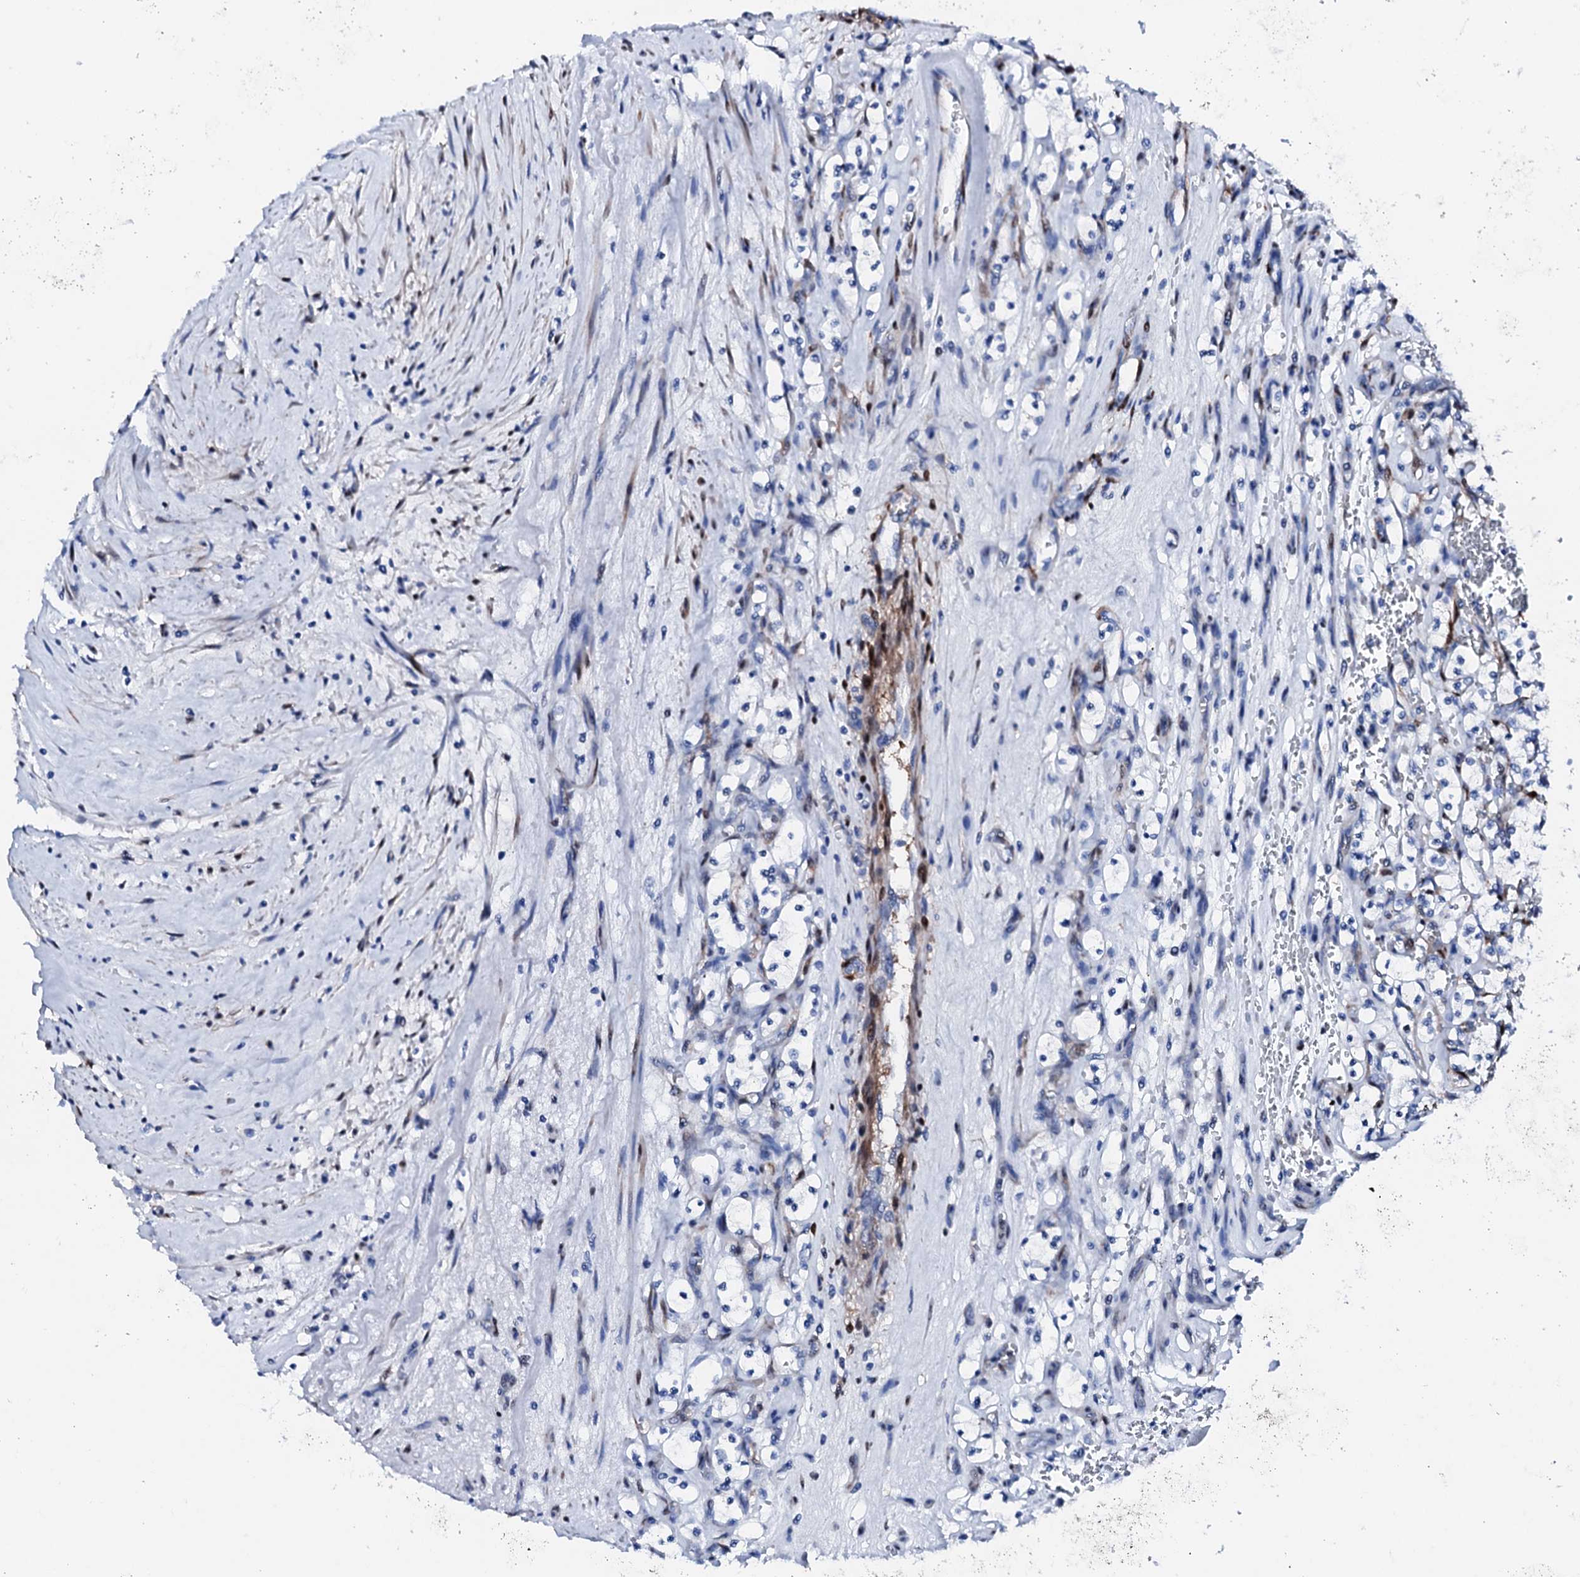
{"staining": {"intensity": "negative", "quantity": "none", "location": "none"}, "tissue": "renal cancer", "cell_type": "Tumor cells", "image_type": "cancer", "snomed": [{"axis": "morphology", "description": "Adenocarcinoma, NOS"}, {"axis": "topography", "description": "Kidney"}], "caption": "The photomicrograph reveals no significant expression in tumor cells of renal adenocarcinoma. (Brightfield microscopy of DAB IHC at high magnification).", "gene": "NRIP2", "patient": {"sex": "female", "age": 69}}